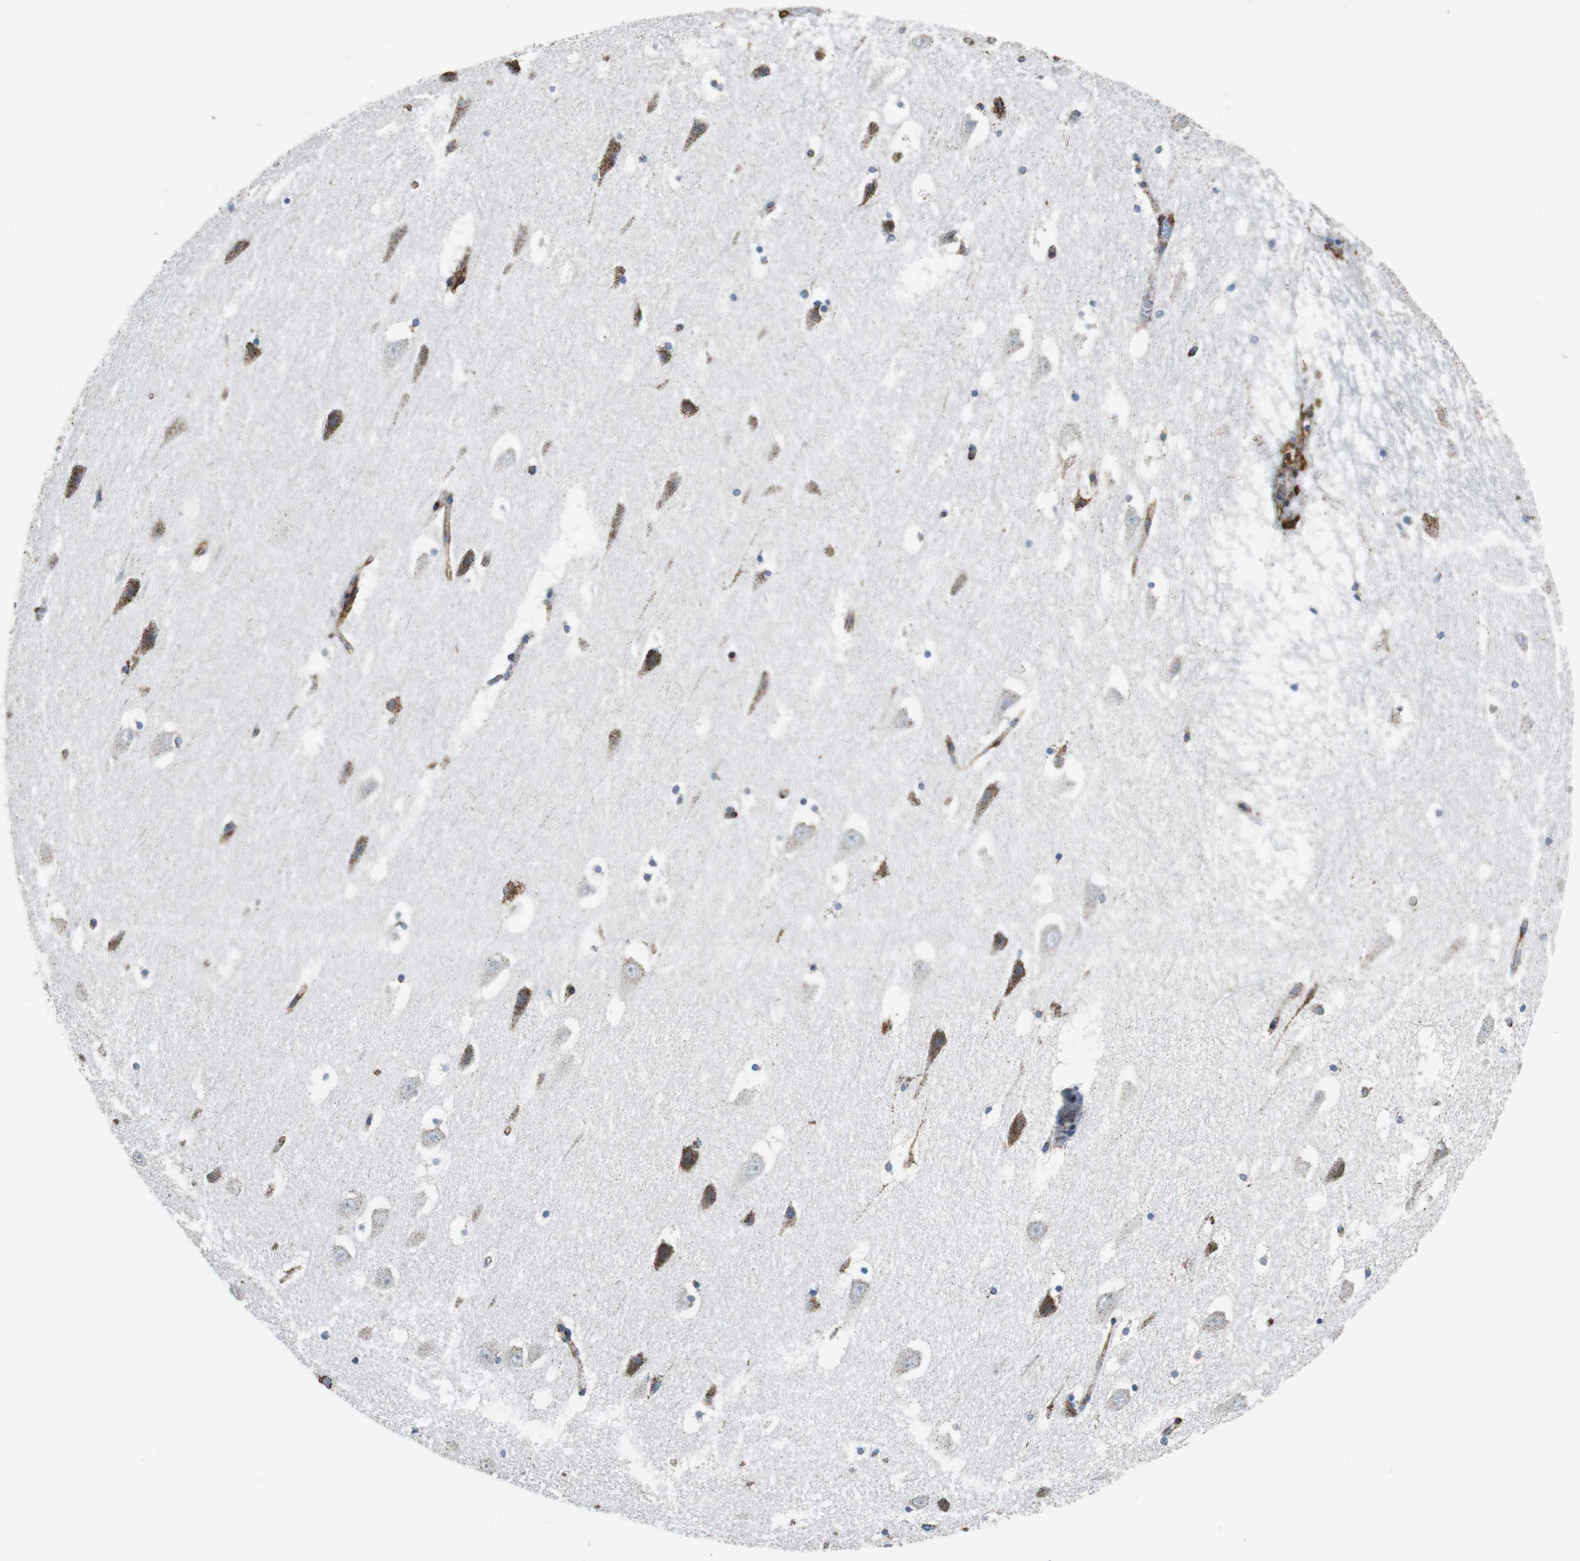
{"staining": {"intensity": "strong", "quantity": "25%-75%", "location": "cytoplasmic/membranous"}, "tissue": "hippocampus", "cell_type": "Glial cells", "image_type": "normal", "snomed": [{"axis": "morphology", "description": "Normal tissue, NOS"}, {"axis": "topography", "description": "Hippocampus"}], "caption": "Immunohistochemical staining of unremarkable human hippocampus displays high levels of strong cytoplasmic/membranous positivity in approximately 25%-75% of glial cells.", "gene": "C1QTNF7", "patient": {"sex": "male", "age": 45}}